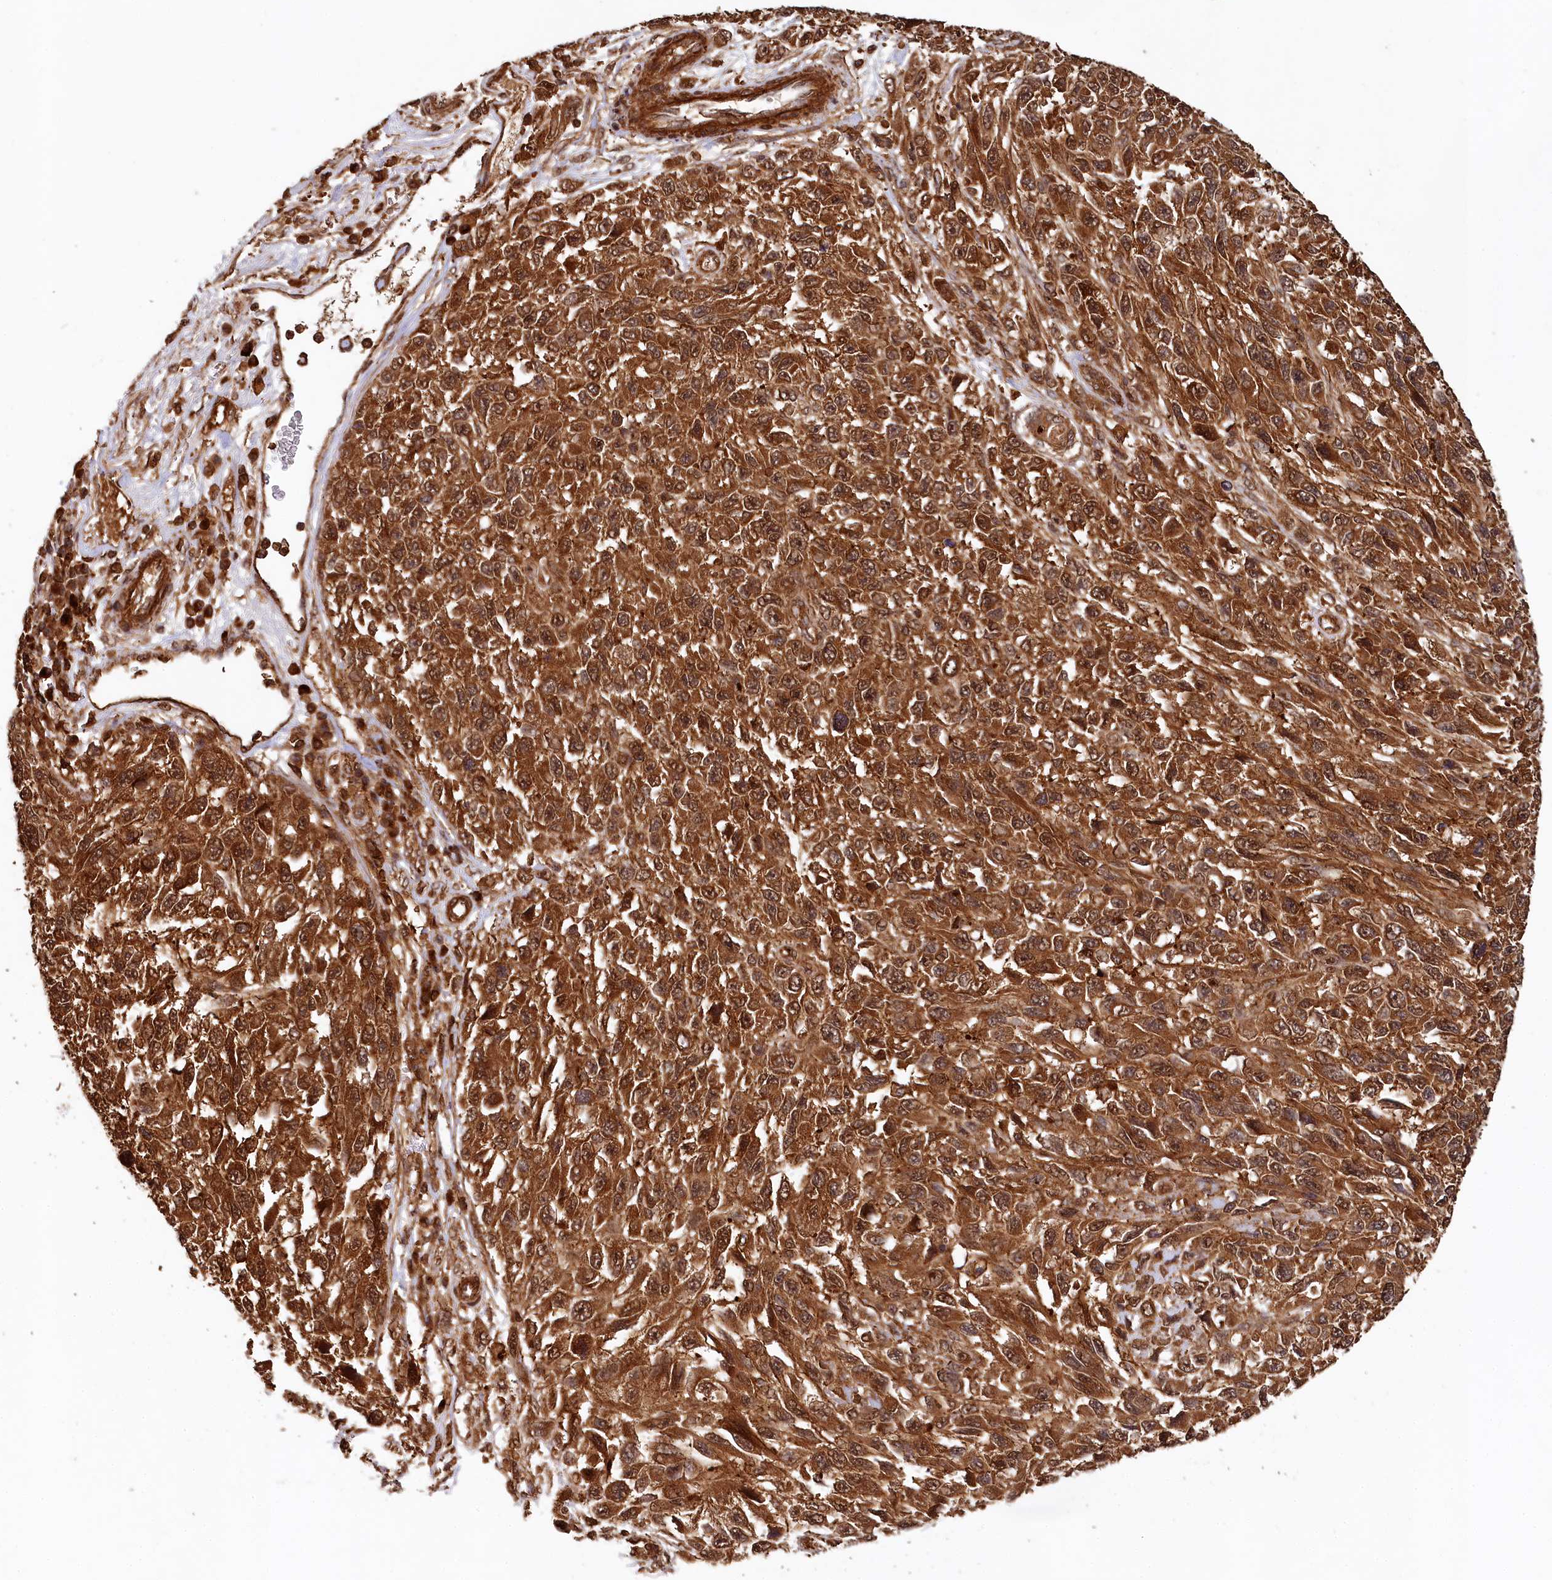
{"staining": {"intensity": "strong", "quantity": ">75%", "location": "cytoplasmic/membranous,nuclear"}, "tissue": "melanoma", "cell_type": "Tumor cells", "image_type": "cancer", "snomed": [{"axis": "morphology", "description": "Normal tissue, NOS"}, {"axis": "morphology", "description": "Malignant melanoma, NOS"}, {"axis": "topography", "description": "Skin"}], "caption": "Brown immunohistochemical staining in human melanoma shows strong cytoplasmic/membranous and nuclear staining in about >75% of tumor cells.", "gene": "STUB1", "patient": {"sex": "female", "age": 96}}